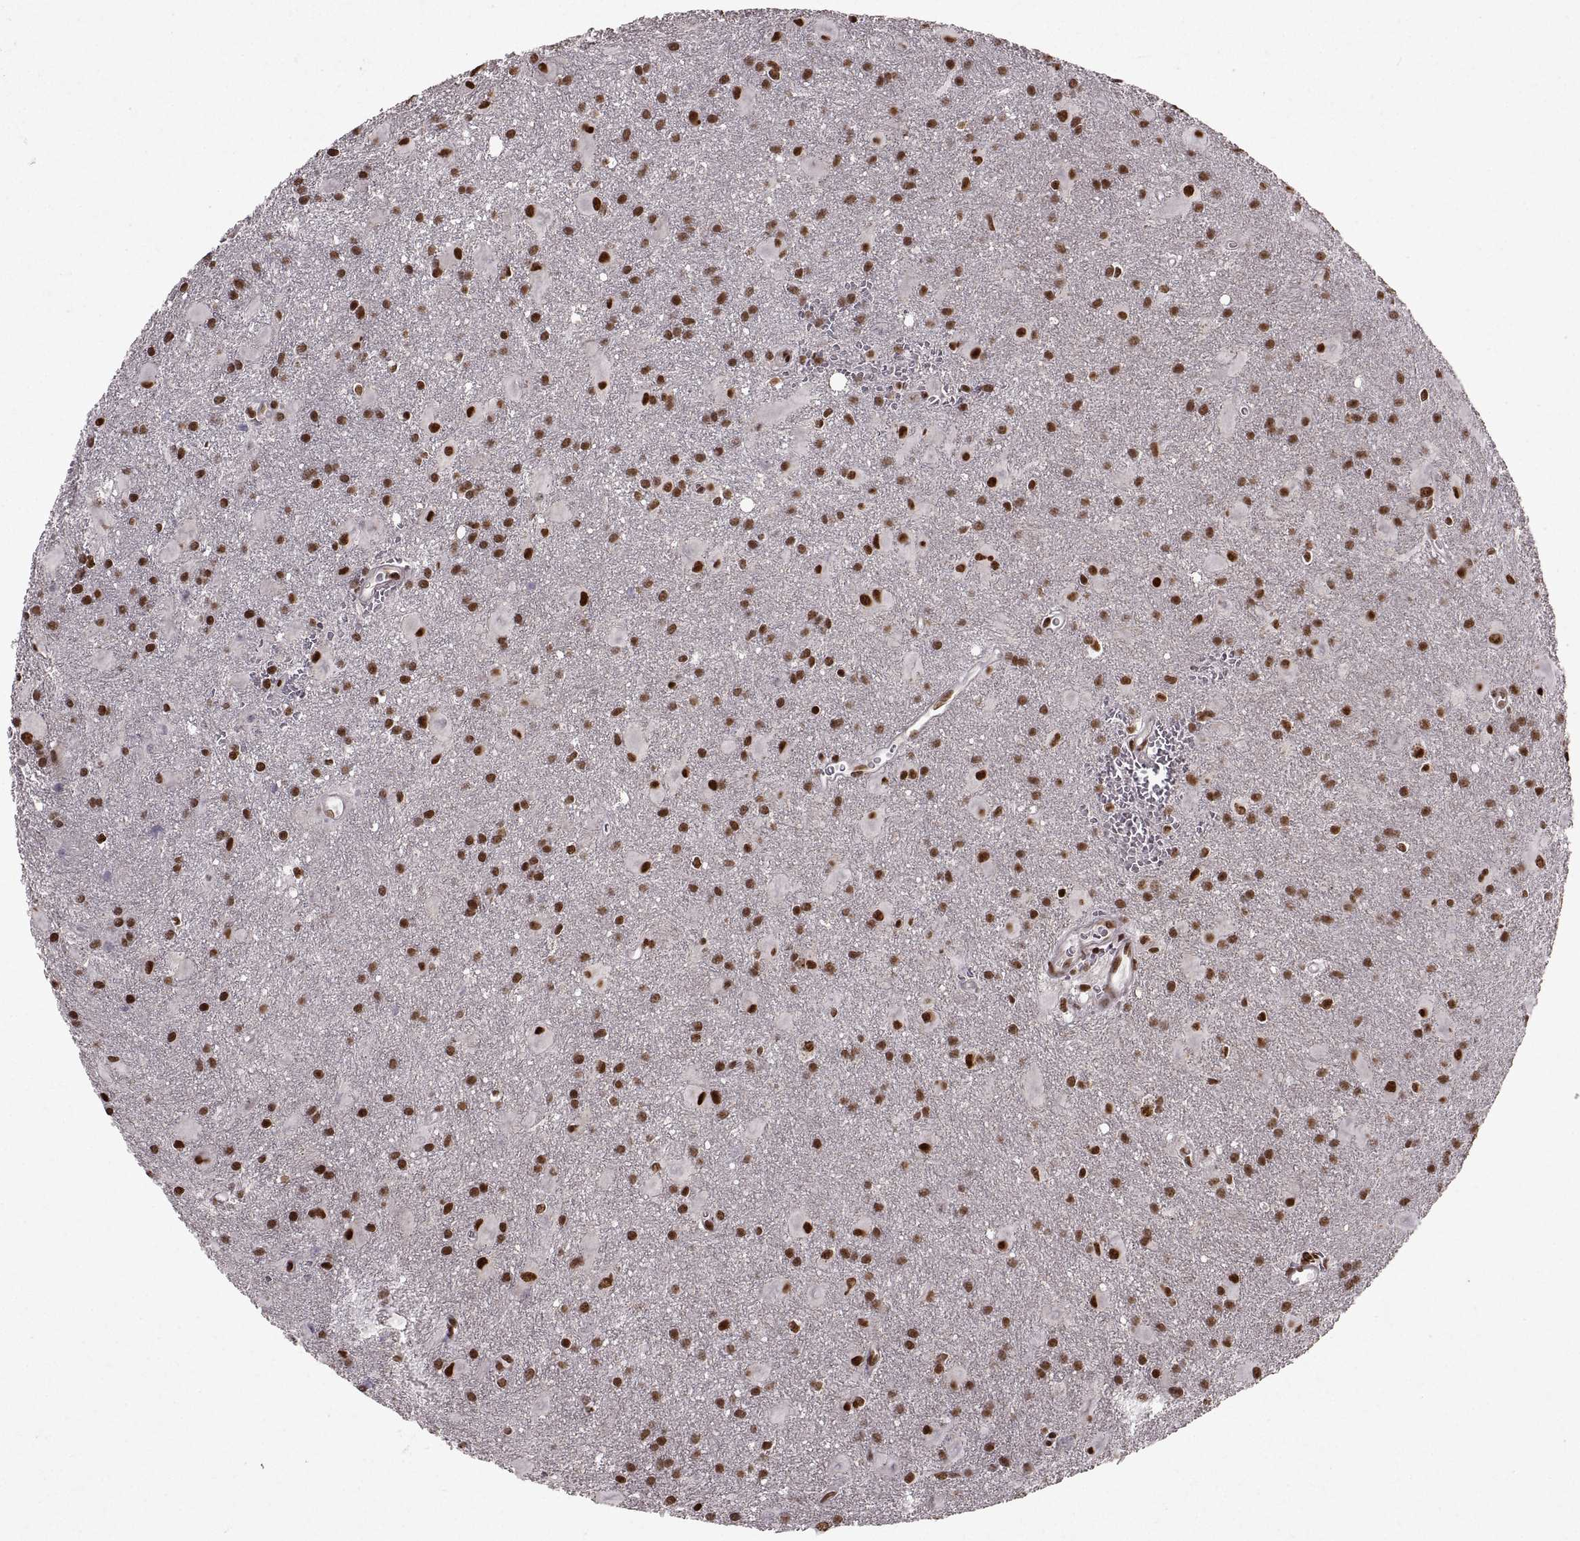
{"staining": {"intensity": "strong", "quantity": ">75%", "location": "nuclear"}, "tissue": "glioma", "cell_type": "Tumor cells", "image_type": "cancer", "snomed": [{"axis": "morphology", "description": "Glioma, malignant, Low grade"}, {"axis": "topography", "description": "Brain"}], "caption": "The immunohistochemical stain highlights strong nuclear expression in tumor cells of glioma tissue. The protein is shown in brown color, while the nuclei are stained blue.", "gene": "MT1E", "patient": {"sex": "male", "age": 58}}